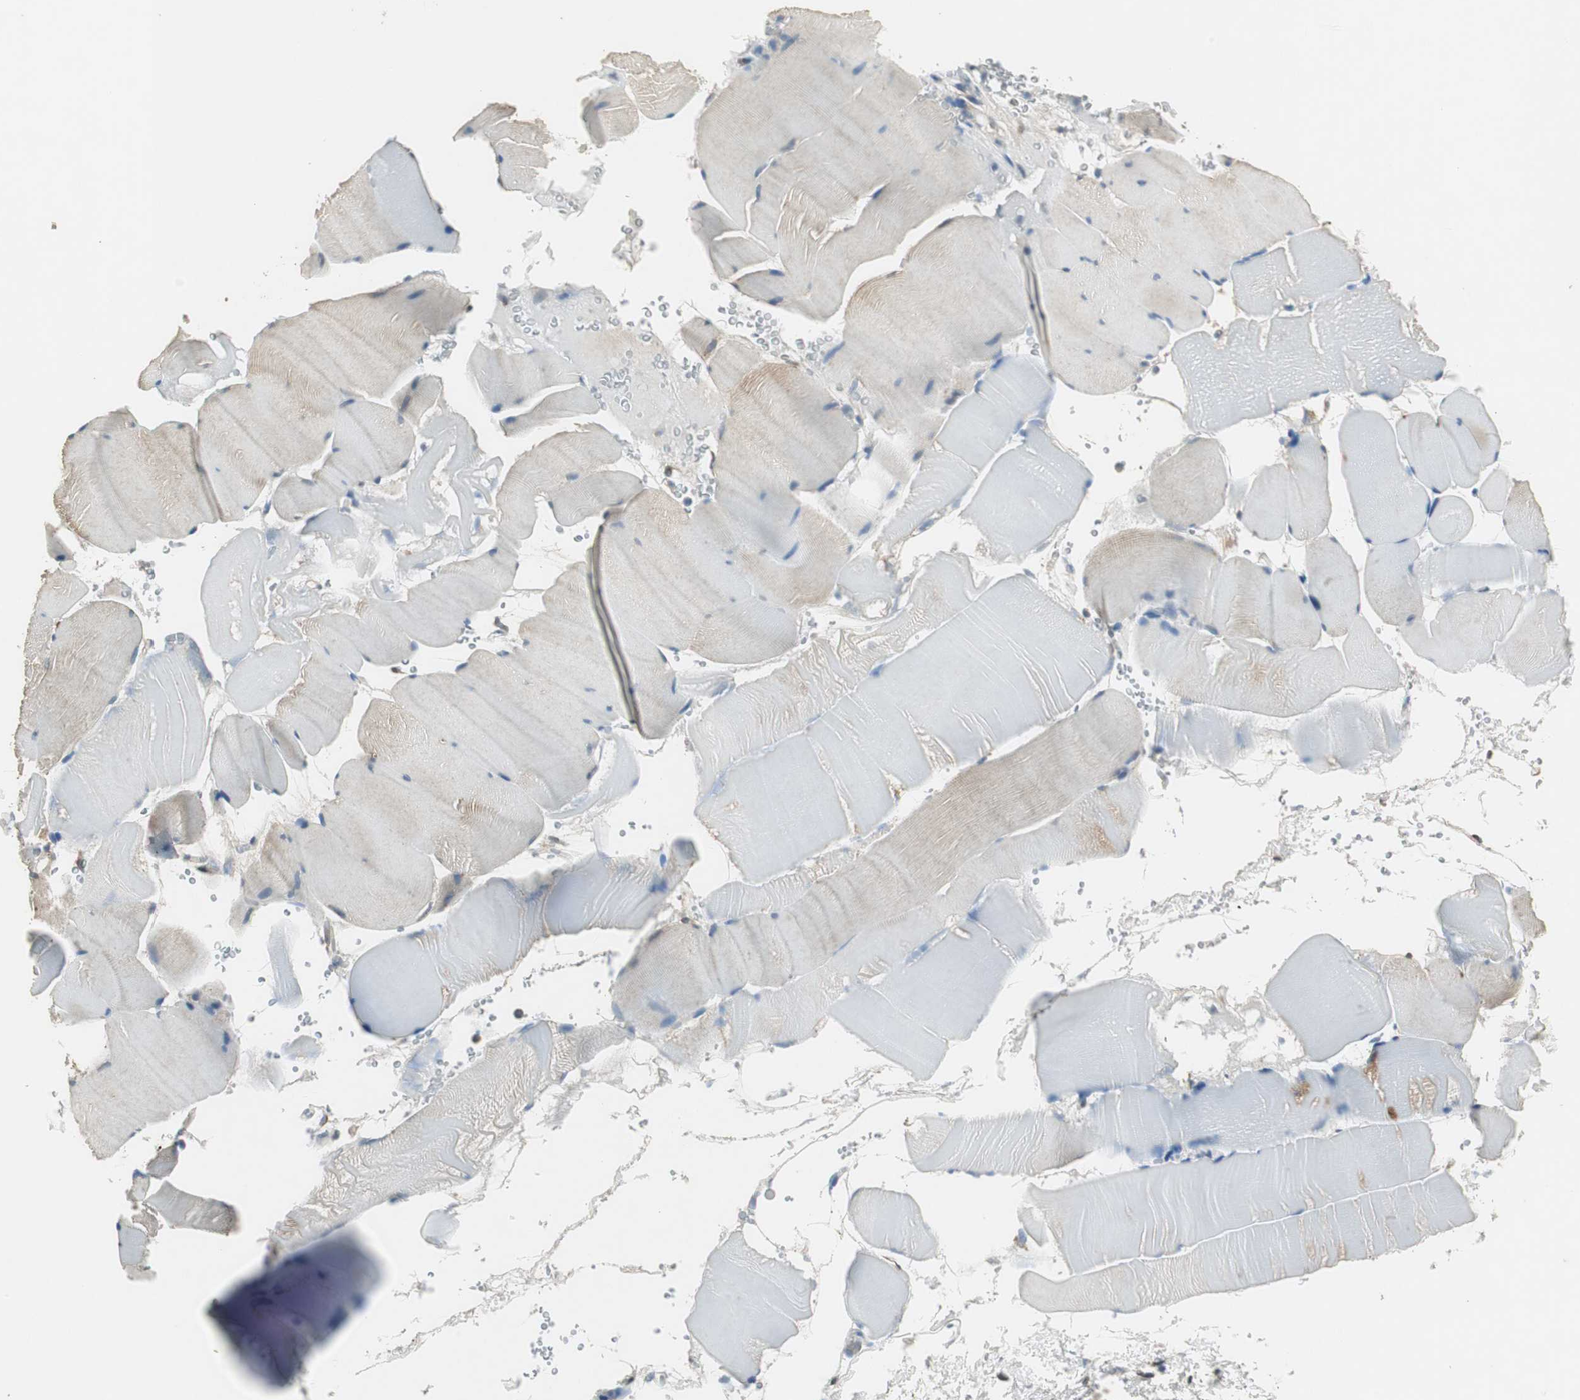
{"staining": {"intensity": "weak", "quantity": "<25%", "location": "cytoplasmic/membranous"}, "tissue": "skeletal muscle", "cell_type": "Myocytes", "image_type": "normal", "snomed": [{"axis": "morphology", "description": "Normal tissue, NOS"}, {"axis": "topography", "description": "Skeletal muscle"}], "caption": "The micrograph demonstrates no significant expression in myocytes of skeletal muscle.", "gene": "PSMB4", "patient": {"sex": "male", "age": 62}}